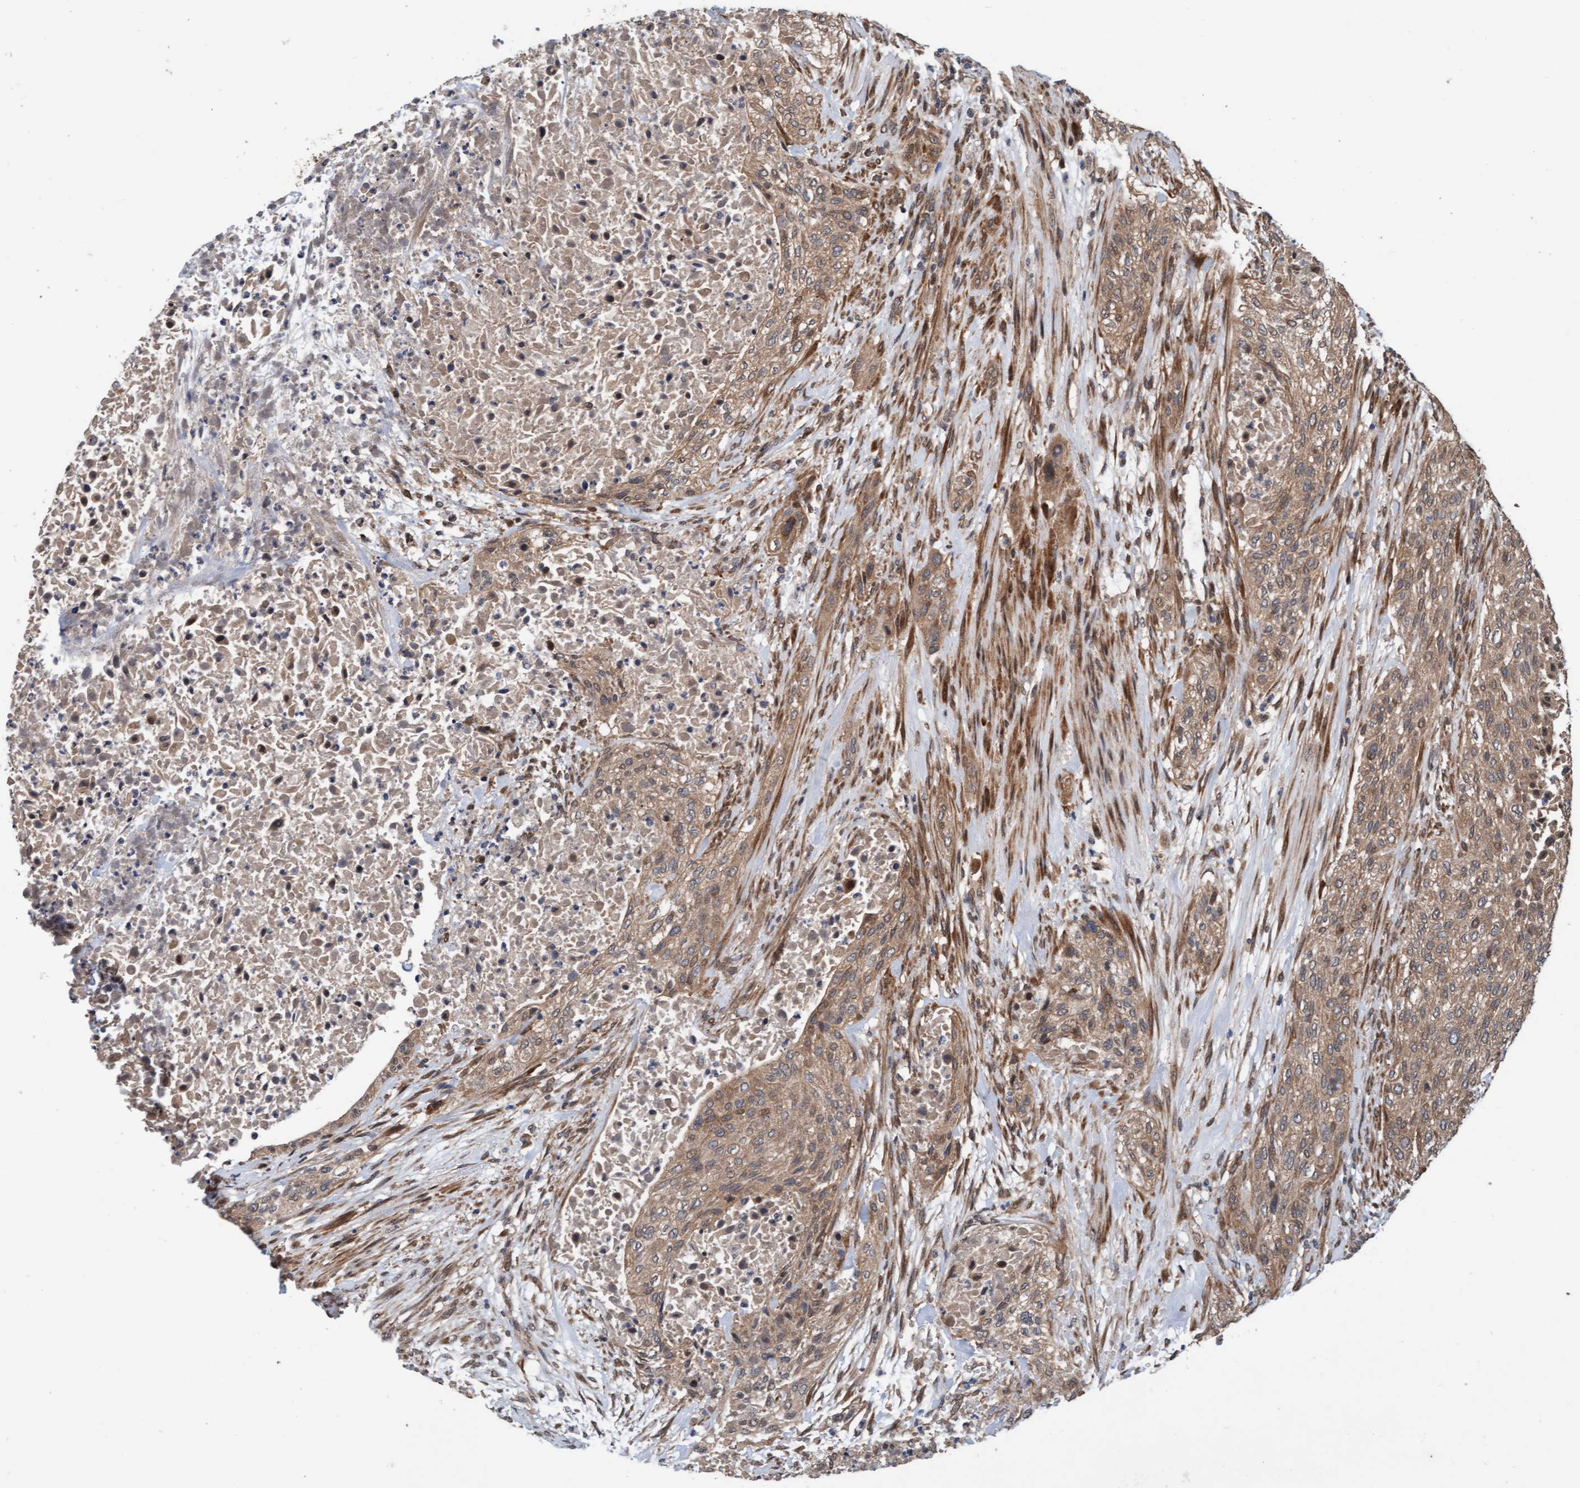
{"staining": {"intensity": "weak", "quantity": ">75%", "location": "cytoplasmic/membranous"}, "tissue": "urothelial cancer", "cell_type": "Tumor cells", "image_type": "cancer", "snomed": [{"axis": "morphology", "description": "Urothelial carcinoma, Low grade"}, {"axis": "morphology", "description": "Urothelial carcinoma, High grade"}, {"axis": "topography", "description": "Urinary bladder"}], "caption": "Protein analysis of urothelial cancer tissue displays weak cytoplasmic/membranous expression in about >75% of tumor cells. The protein is shown in brown color, while the nuclei are stained blue.", "gene": "MLXIP", "patient": {"sex": "male", "age": 35}}